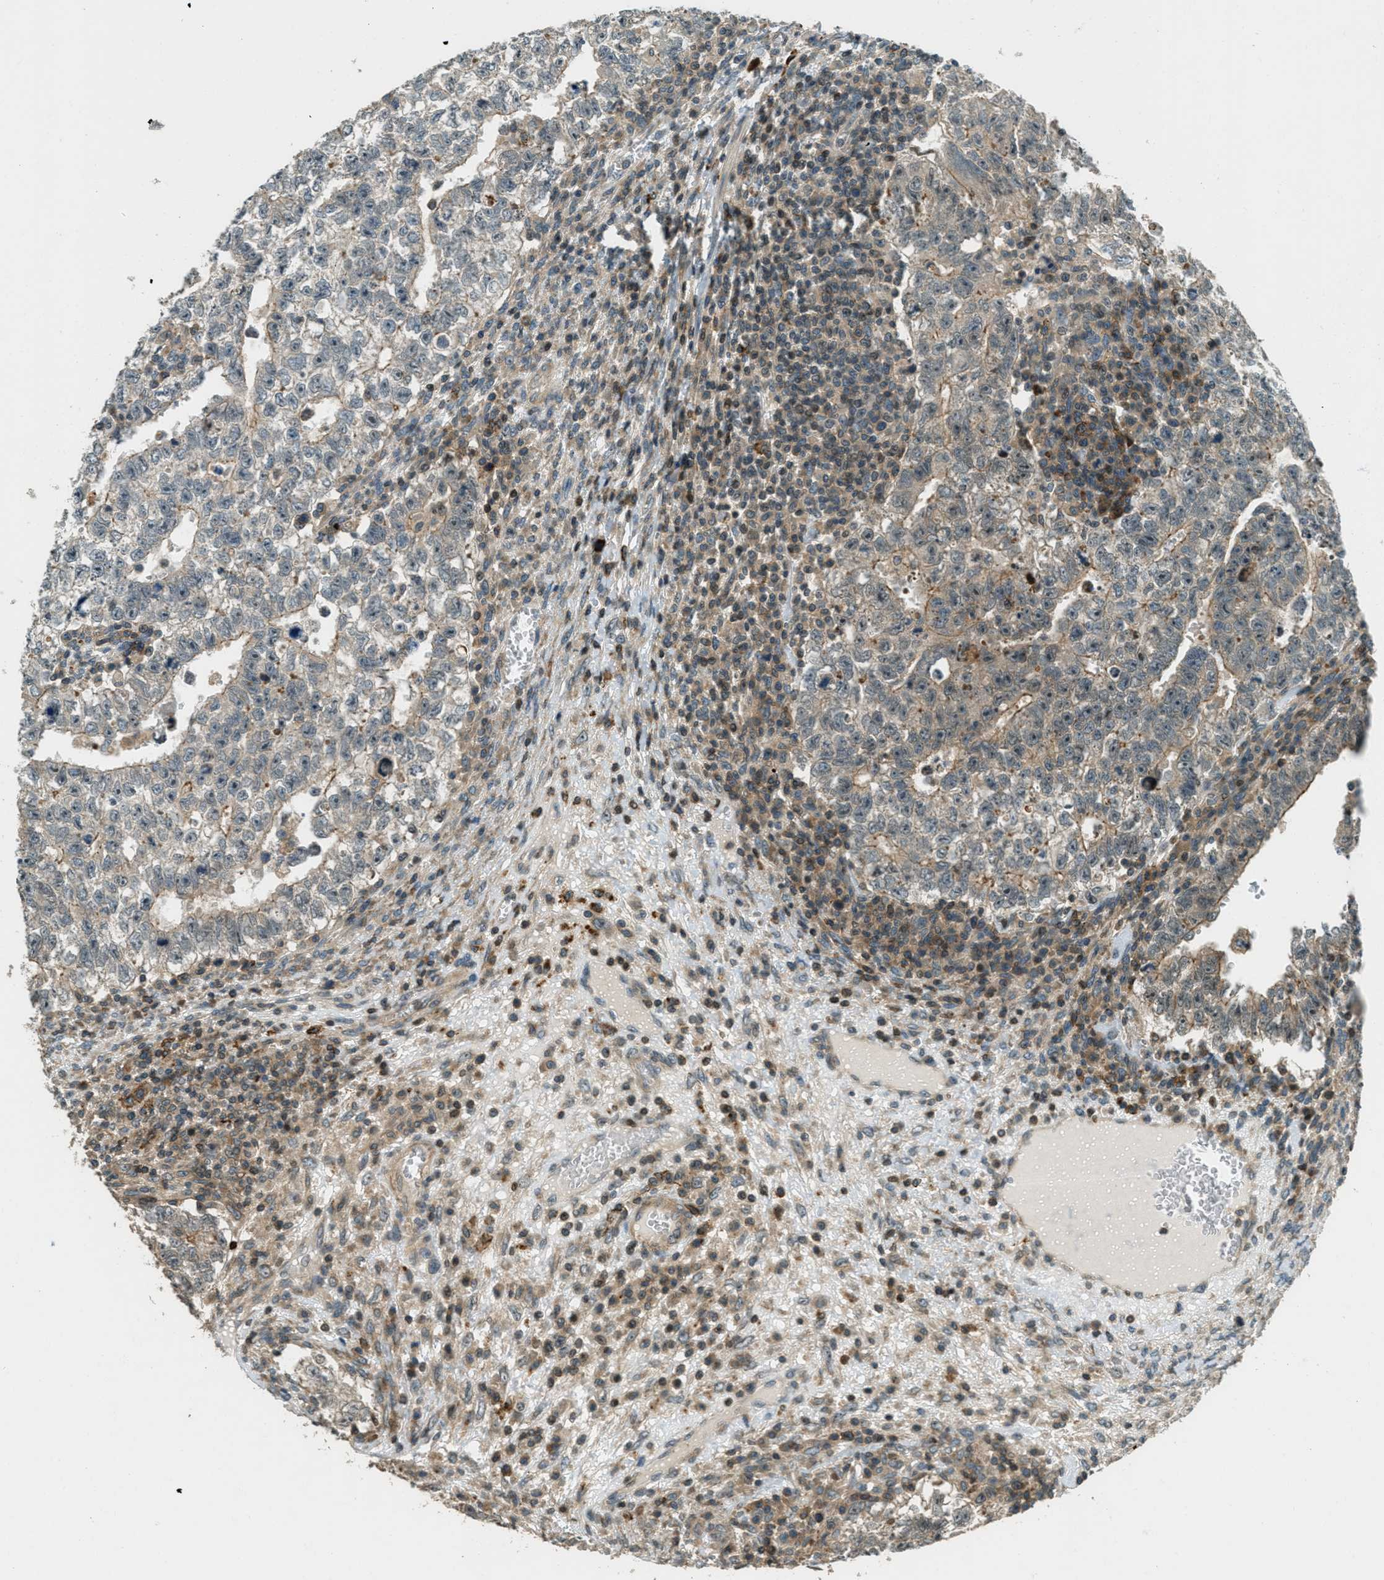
{"staining": {"intensity": "moderate", "quantity": "25%-75%", "location": "cytoplasmic/membranous"}, "tissue": "testis cancer", "cell_type": "Tumor cells", "image_type": "cancer", "snomed": [{"axis": "morphology", "description": "Seminoma, NOS"}, {"axis": "morphology", "description": "Carcinoma, Embryonal, NOS"}, {"axis": "topography", "description": "Testis"}], "caption": "Immunohistochemistry (DAB) staining of human testis cancer reveals moderate cytoplasmic/membranous protein staining in about 25%-75% of tumor cells. Immunohistochemistry (ihc) stains the protein in brown and the nuclei are stained blue.", "gene": "PTPN23", "patient": {"sex": "male", "age": 38}}